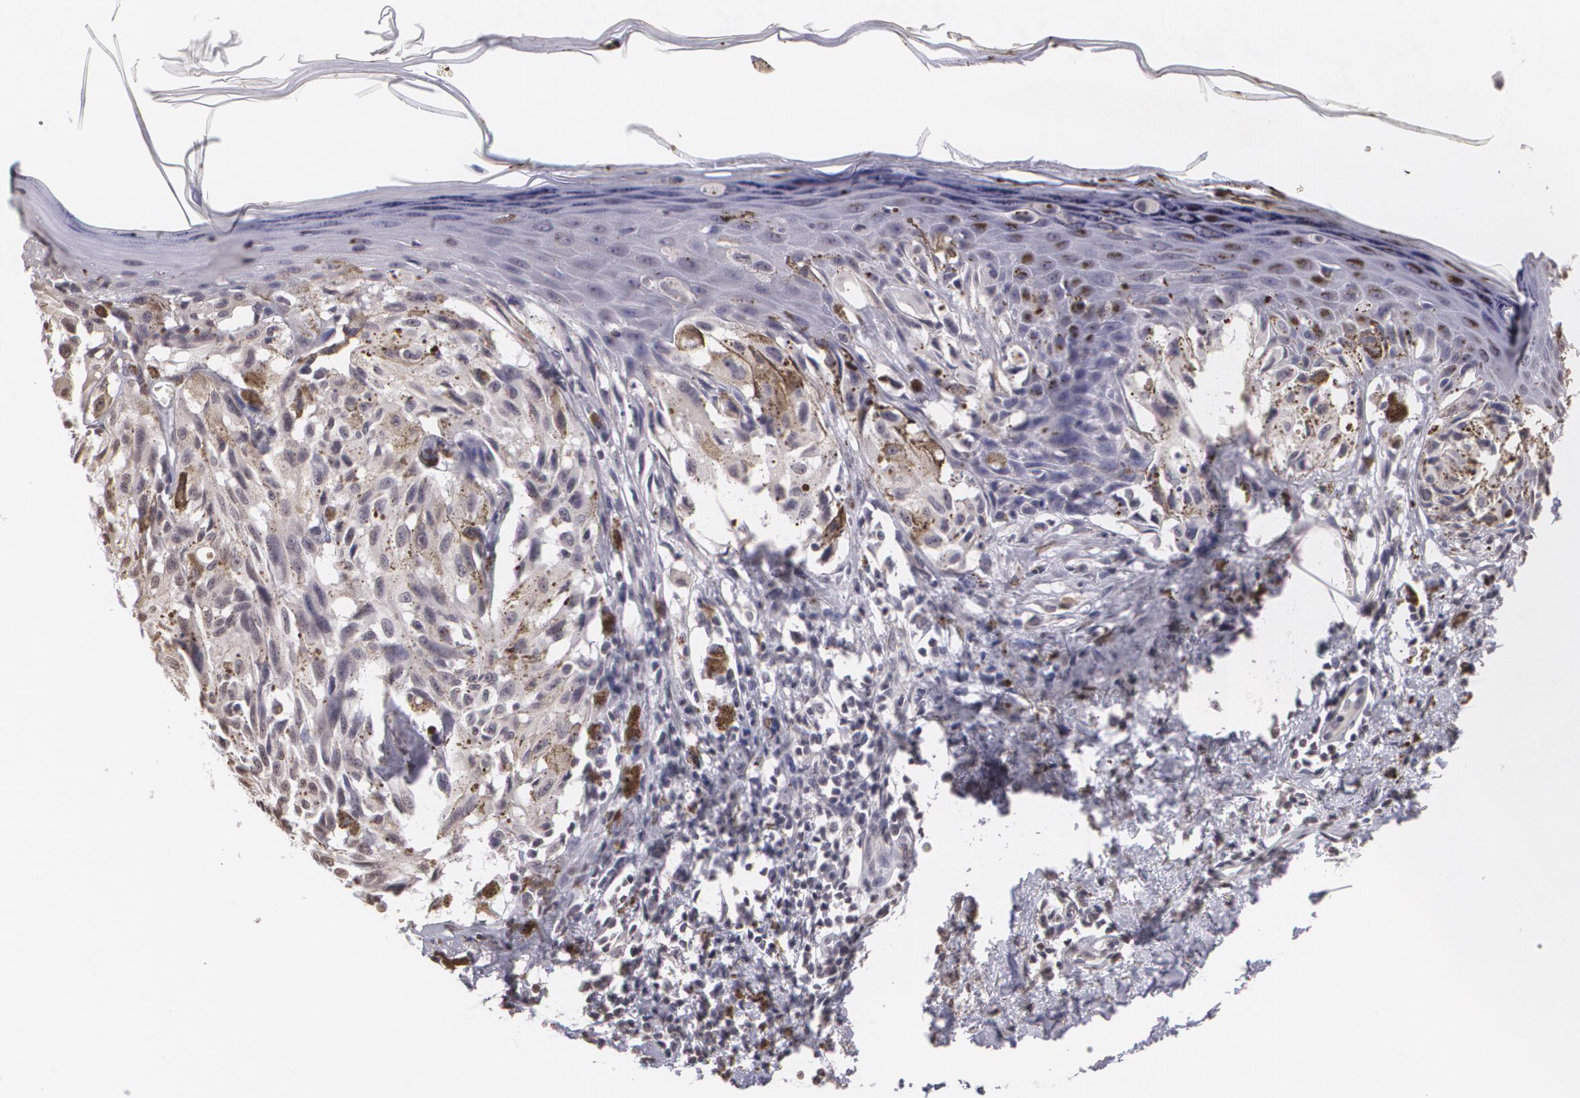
{"staining": {"intensity": "negative", "quantity": "none", "location": "none"}, "tissue": "melanoma", "cell_type": "Tumor cells", "image_type": "cancer", "snomed": [{"axis": "morphology", "description": "Malignant melanoma, NOS"}, {"axis": "topography", "description": "Skin"}], "caption": "This micrograph is of malignant melanoma stained with immunohistochemistry to label a protein in brown with the nuclei are counter-stained blue. There is no expression in tumor cells.", "gene": "MUC1", "patient": {"sex": "female", "age": 72}}